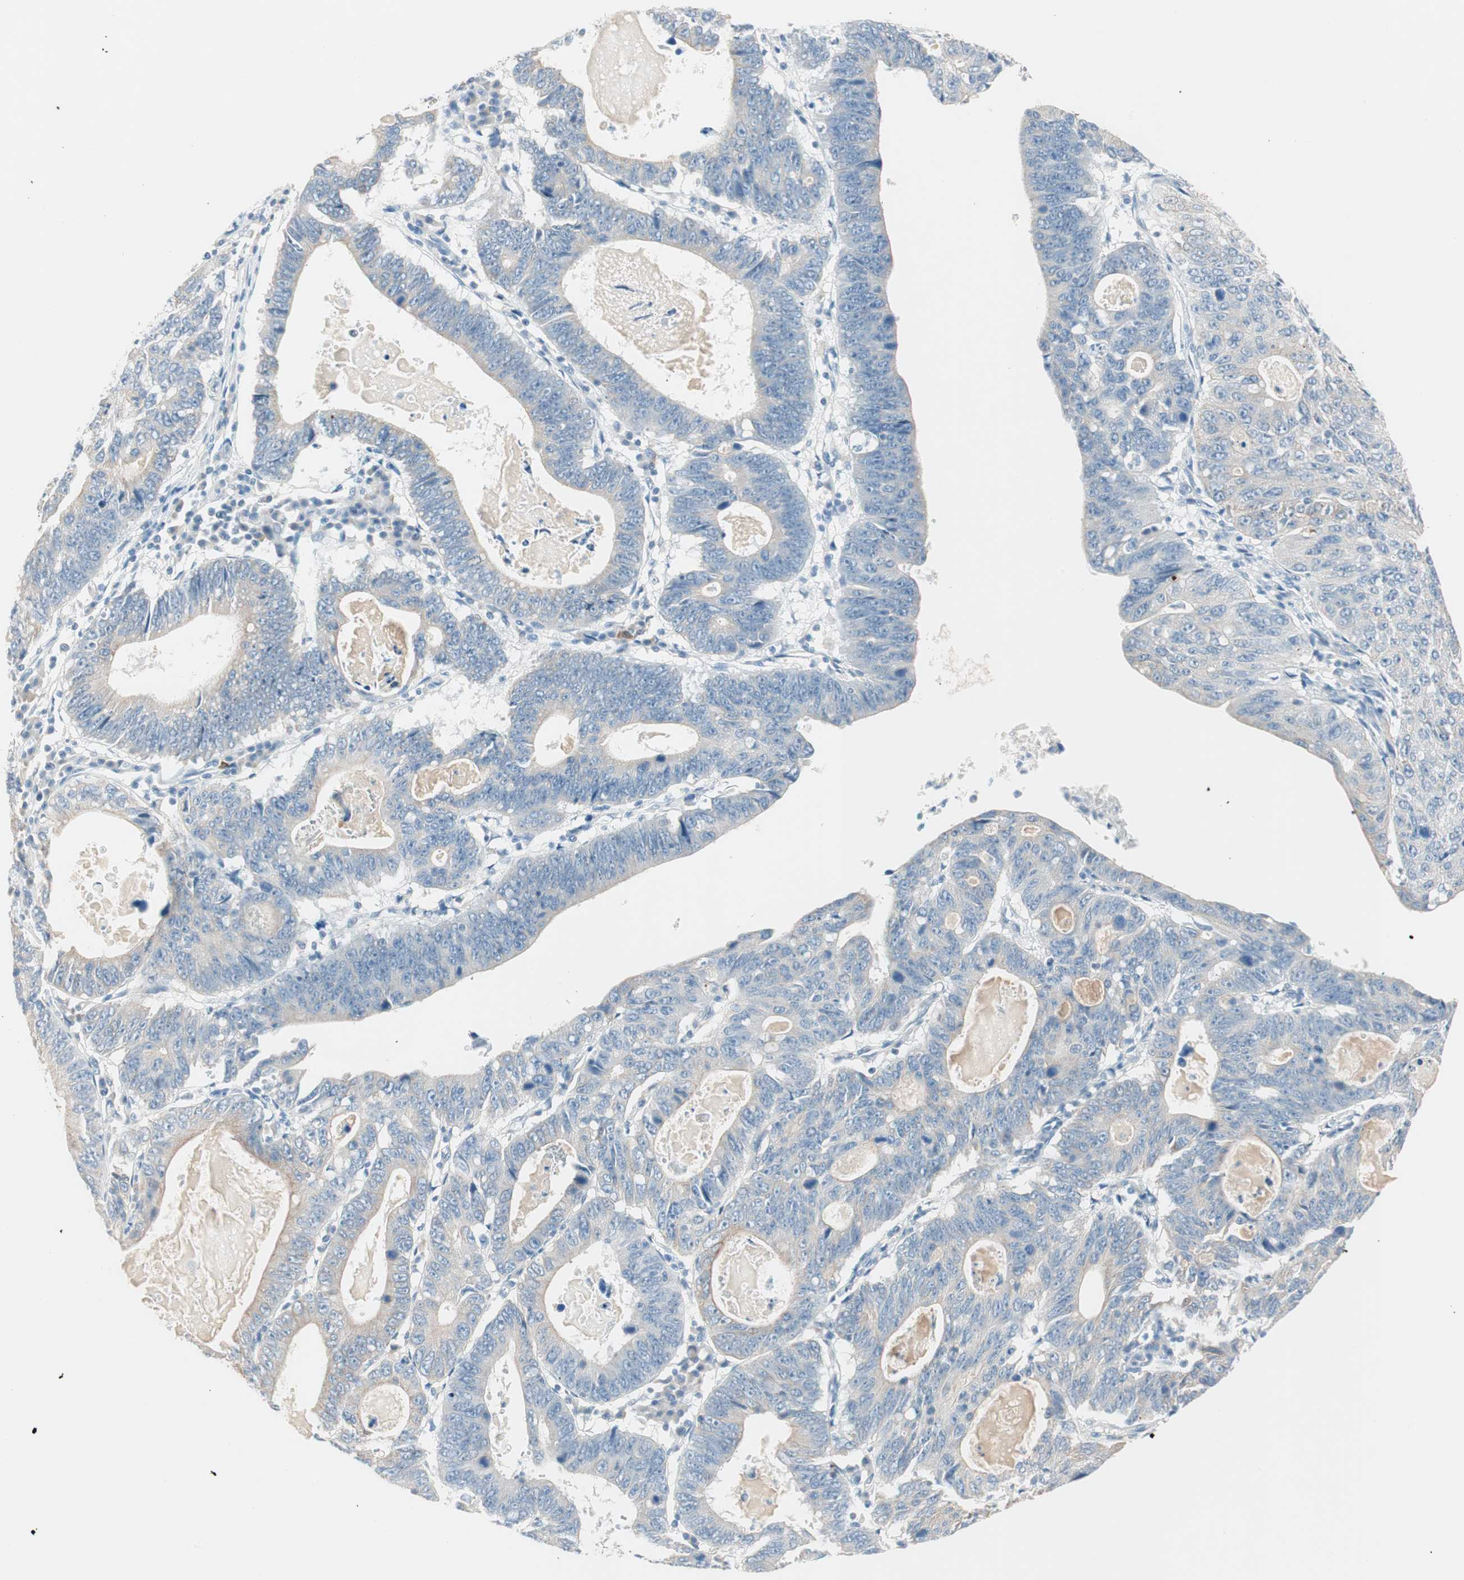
{"staining": {"intensity": "weak", "quantity": "25%-75%", "location": "cytoplasmic/membranous"}, "tissue": "stomach cancer", "cell_type": "Tumor cells", "image_type": "cancer", "snomed": [{"axis": "morphology", "description": "Adenocarcinoma, NOS"}, {"axis": "topography", "description": "Stomach"}], "caption": "Immunohistochemistry histopathology image of neoplastic tissue: stomach cancer stained using IHC shows low levels of weak protein expression localized specifically in the cytoplasmic/membranous of tumor cells, appearing as a cytoplasmic/membranous brown color.", "gene": "GNAO1", "patient": {"sex": "male", "age": 59}}